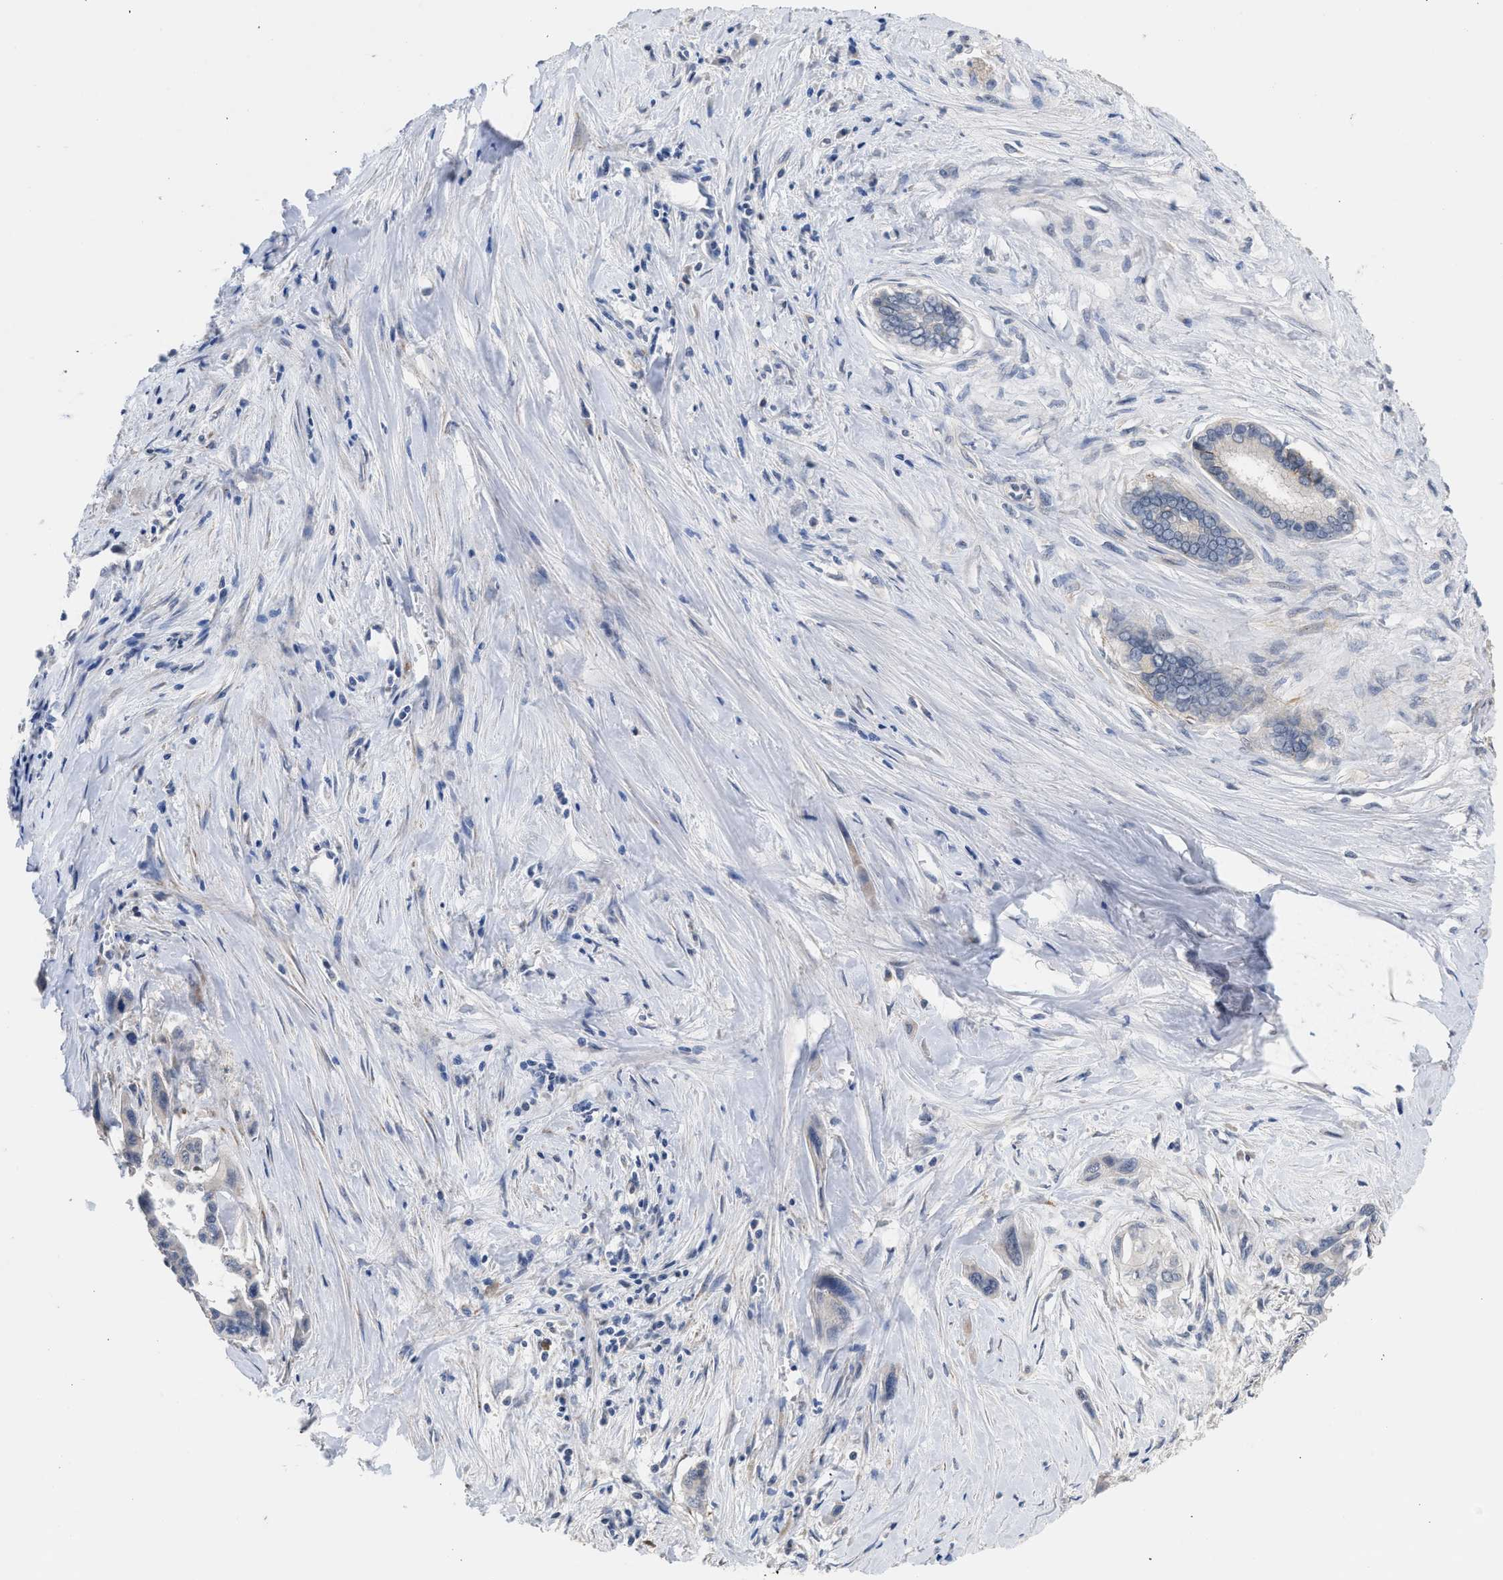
{"staining": {"intensity": "weak", "quantity": "<25%", "location": "cytoplasmic/membranous"}, "tissue": "pancreatic cancer", "cell_type": "Tumor cells", "image_type": "cancer", "snomed": [{"axis": "morphology", "description": "Adenocarcinoma, NOS"}, {"axis": "topography", "description": "Pancreas"}], "caption": "This is an immunohistochemistry (IHC) micrograph of human adenocarcinoma (pancreatic). There is no staining in tumor cells.", "gene": "CSF3R", "patient": {"sex": "male", "age": 73}}